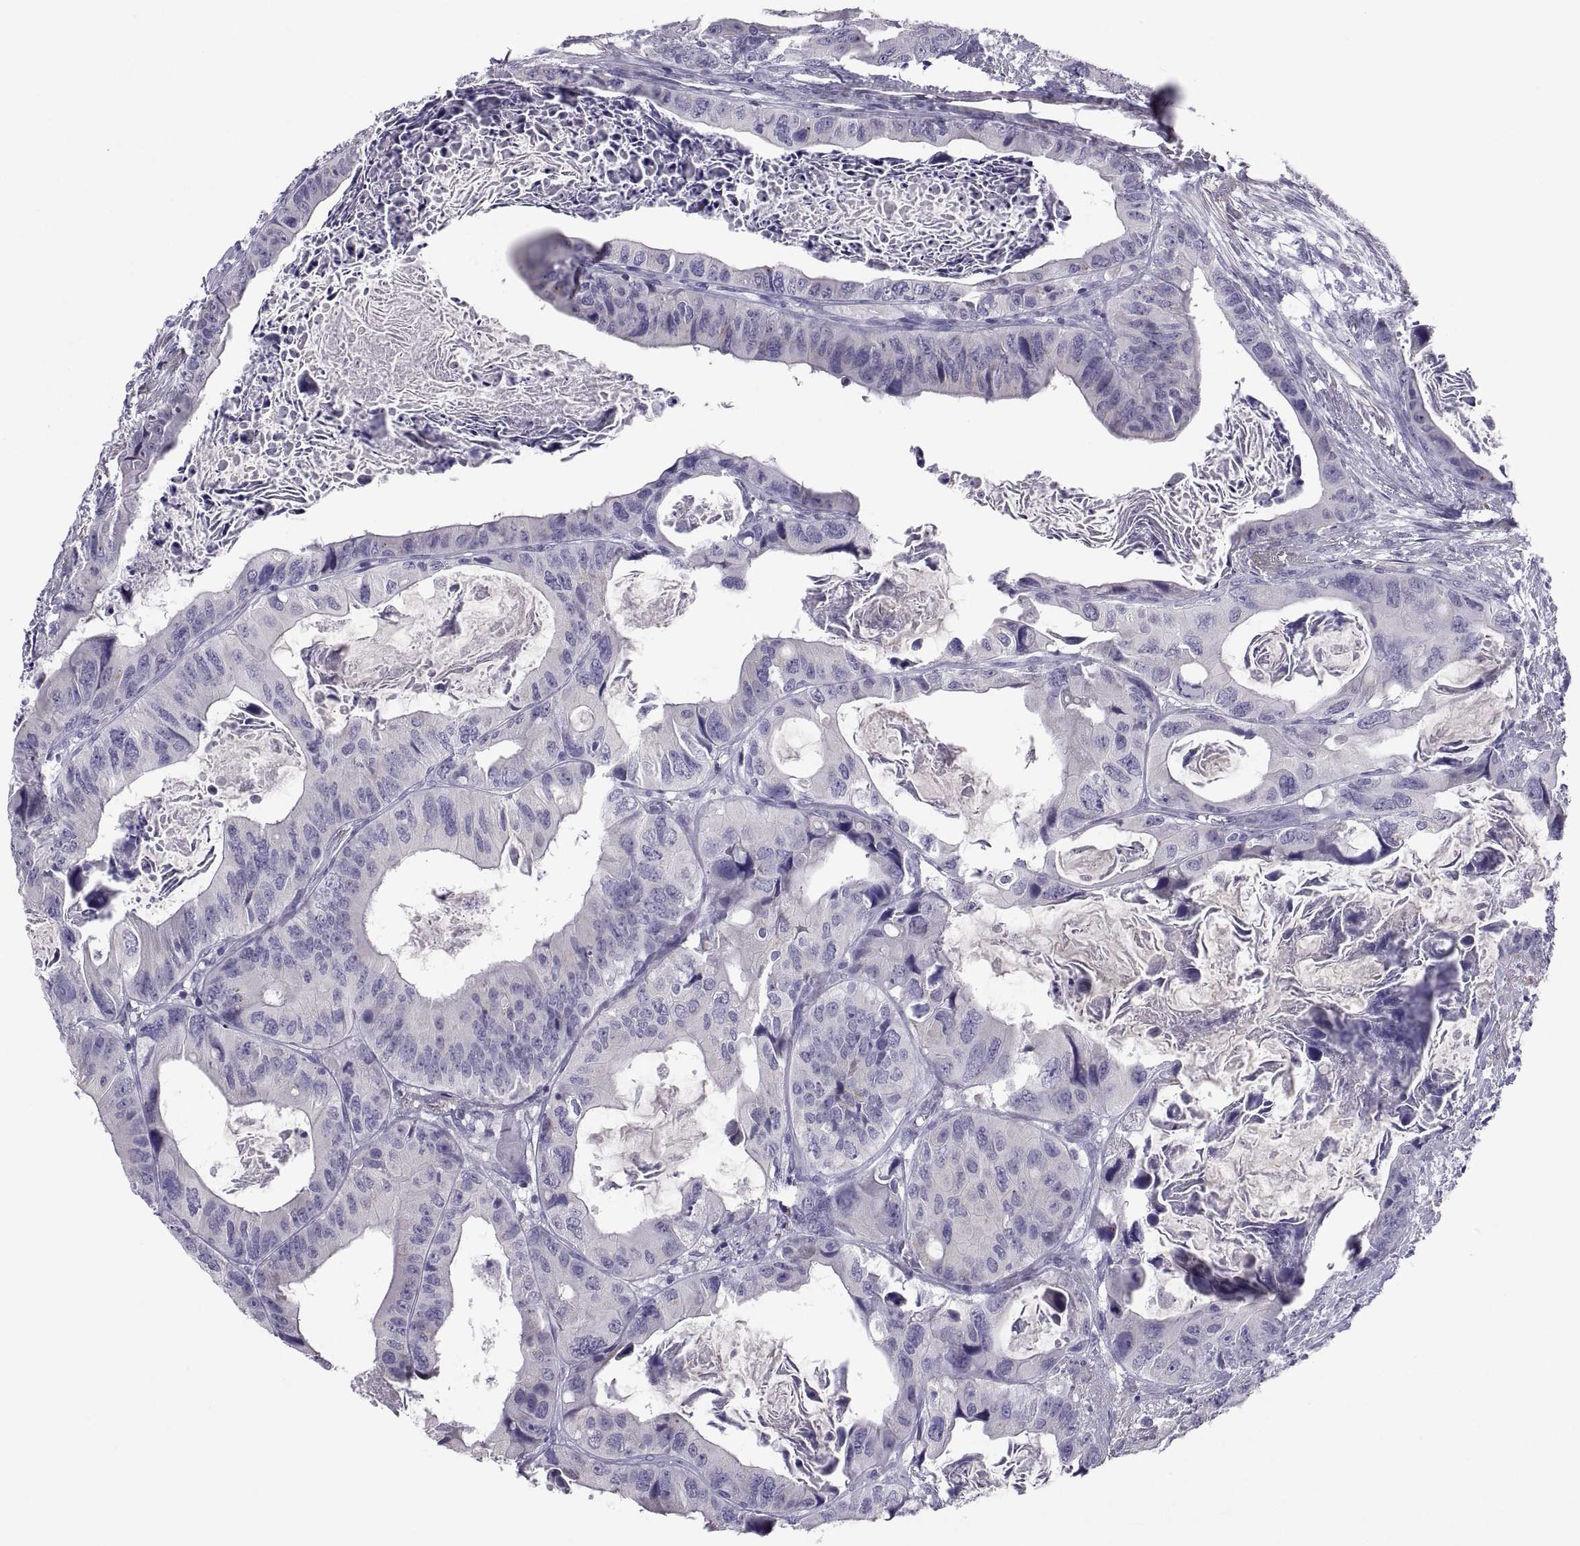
{"staining": {"intensity": "negative", "quantity": "none", "location": "none"}, "tissue": "colorectal cancer", "cell_type": "Tumor cells", "image_type": "cancer", "snomed": [{"axis": "morphology", "description": "Adenocarcinoma, NOS"}, {"axis": "topography", "description": "Rectum"}], "caption": "This histopathology image is of colorectal adenocarcinoma stained with immunohistochemistry to label a protein in brown with the nuclei are counter-stained blue. There is no positivity in tumor cells.", "gene": "IGSF1", "patient": {"sex": "male", "age": 64}}